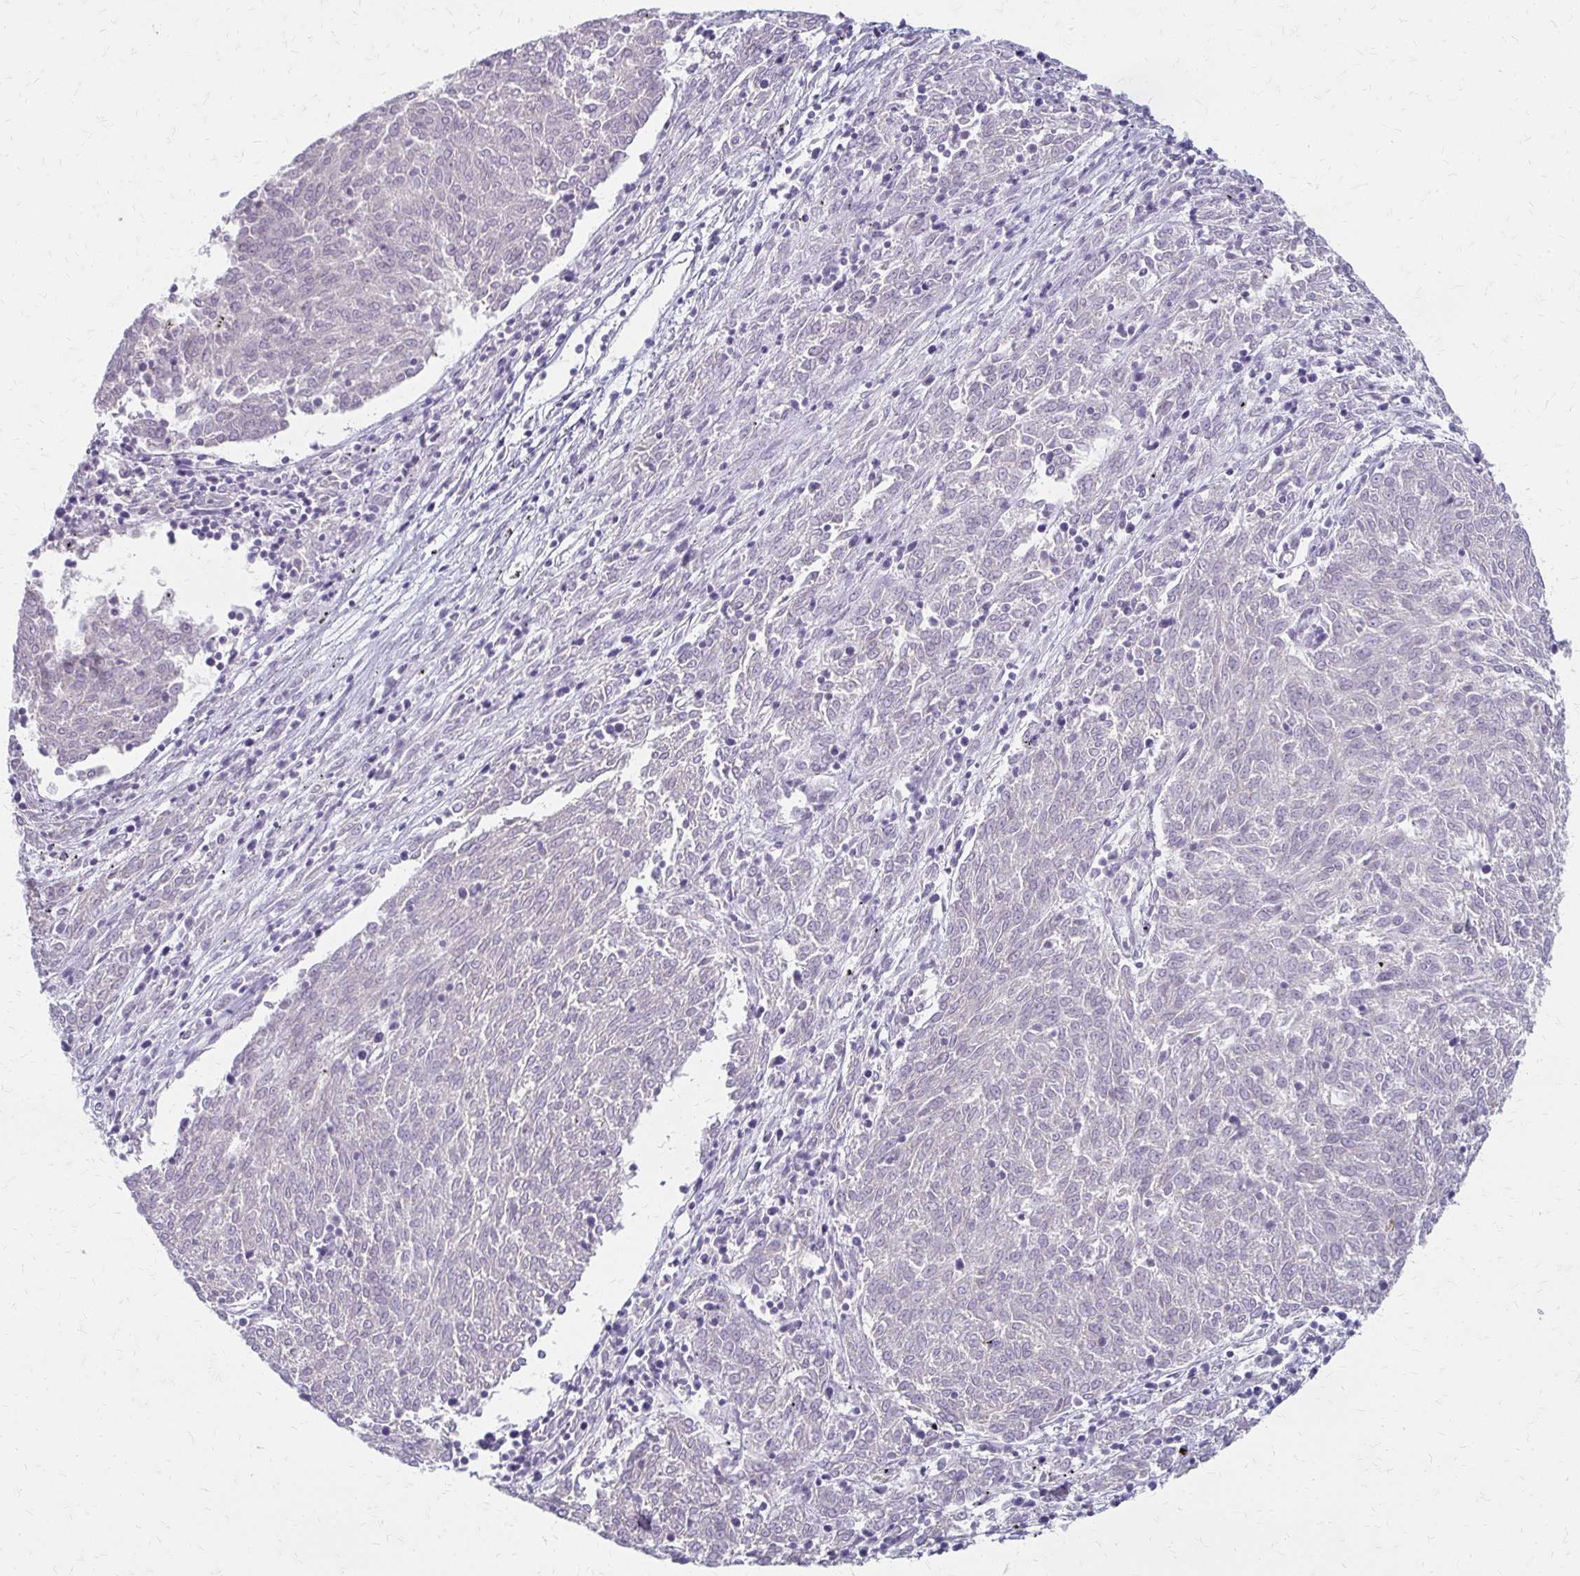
{"staining": {"intensity": "negative", "quantity": "none", "location": "none"}, "tissue": "melanoma", "cell_type": "Tumor cells", "image_type": "cancer", "snomed": [{"axis": "morphology", "description": "Malignant melanoma, NOS"}, {"axis": "topography", "description": "Skin"}], "caption": "A photomicrograph of malignant melanoma stained for a protein displays no brown staining in tumor cells.", "gene": "ACP5", "patient": {"sex": "female", "age": 72}}